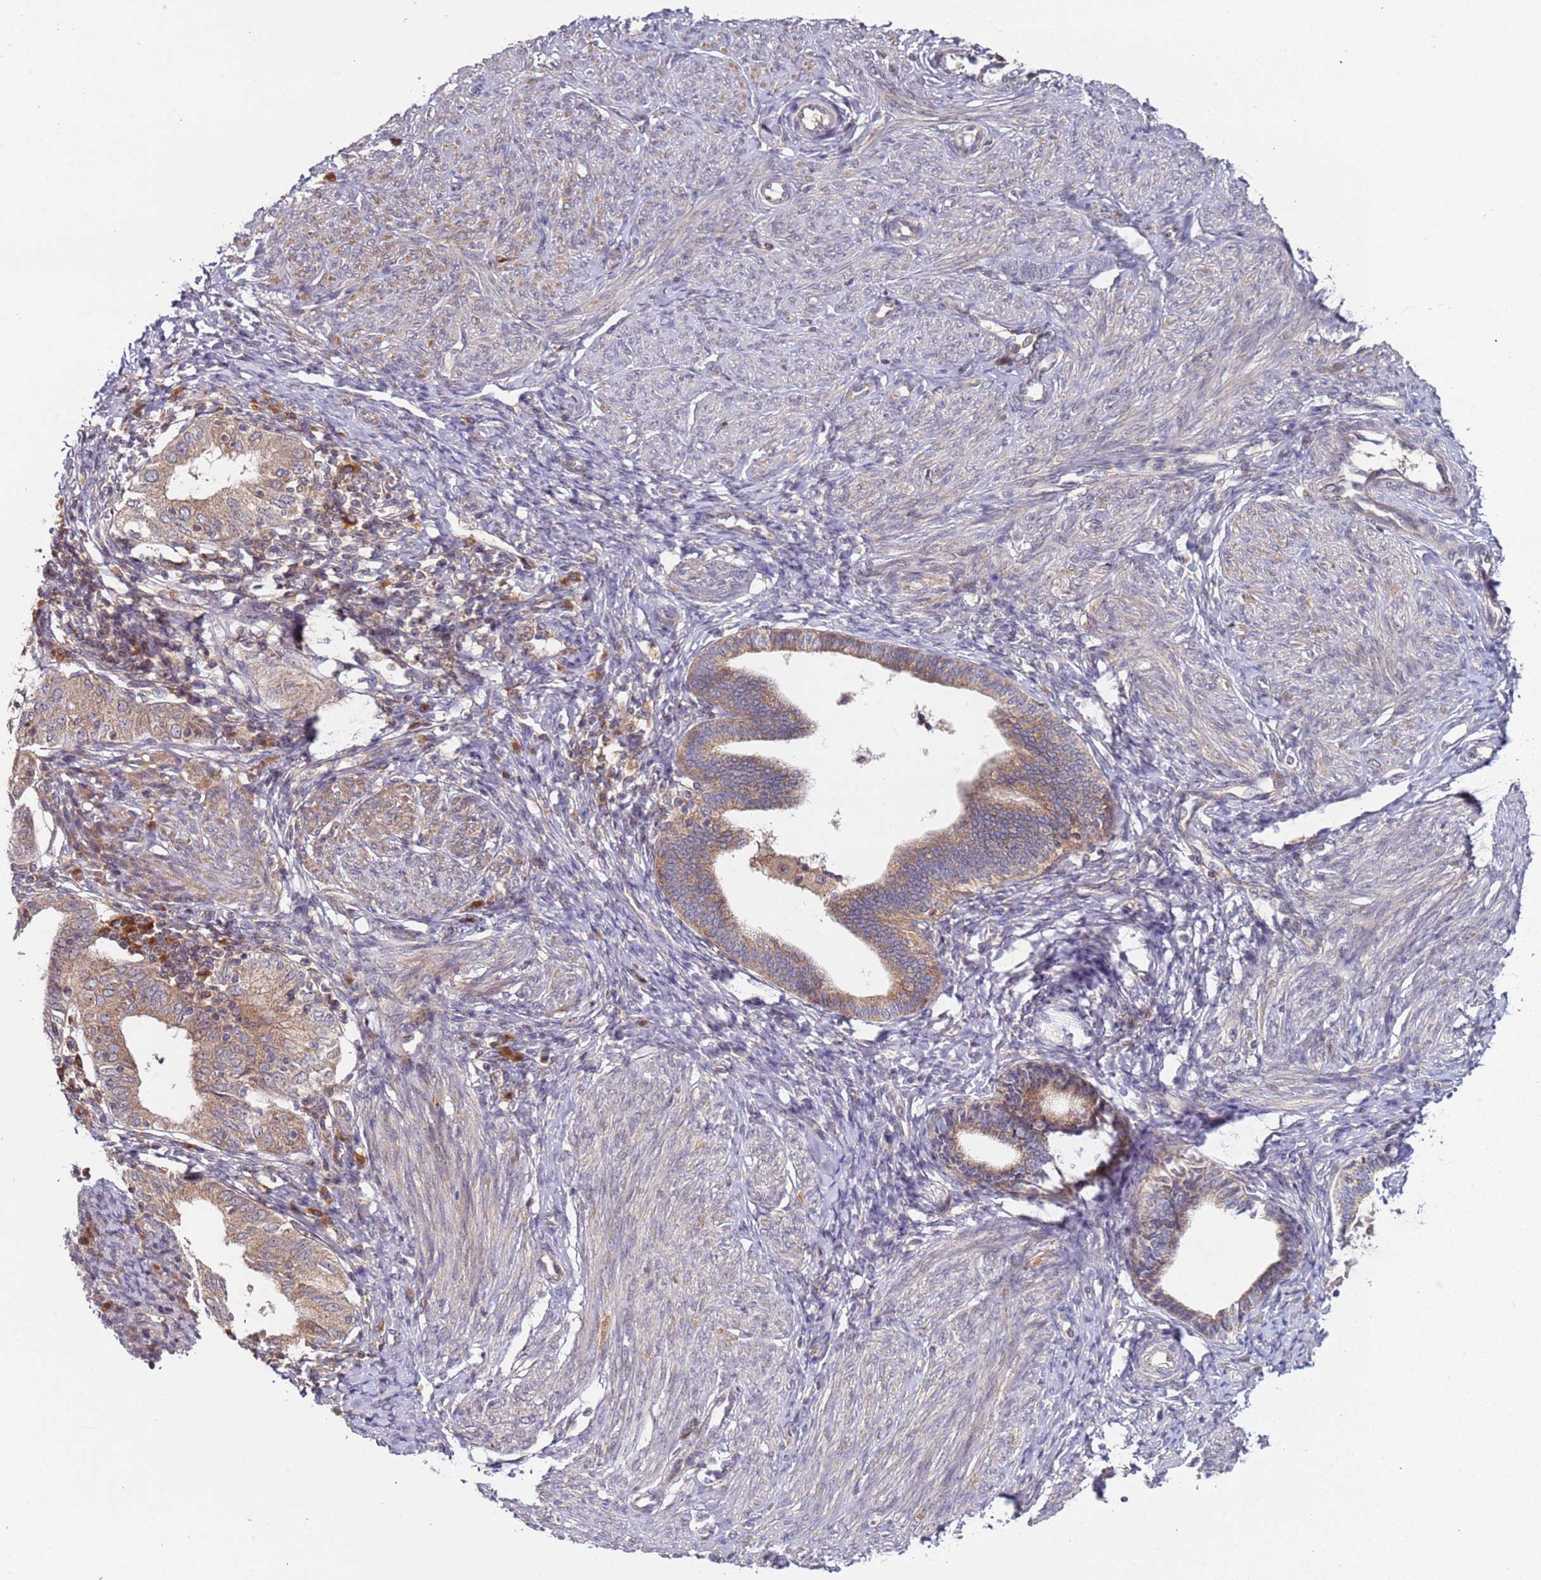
{"staining": {"intensity": "negative", "quantity": "none", "location": "none"}, "tissue": "endometrium", "cell_type": "Cells in endometrial stroma", "image_type": "normal", "snomed": [{"axis": "morphology", "description": "Normal tissue, NOS"}, {"axis": "topography", "description": "Endometrium"}], "caption": "Cells in endometrial stroma are negative for protein expression in normal human endometrium. (DAB immunohistochemistry (IHC), high magnification).", "gene": "OR5A2", "patient": {"sex": "female", "age": 72}}